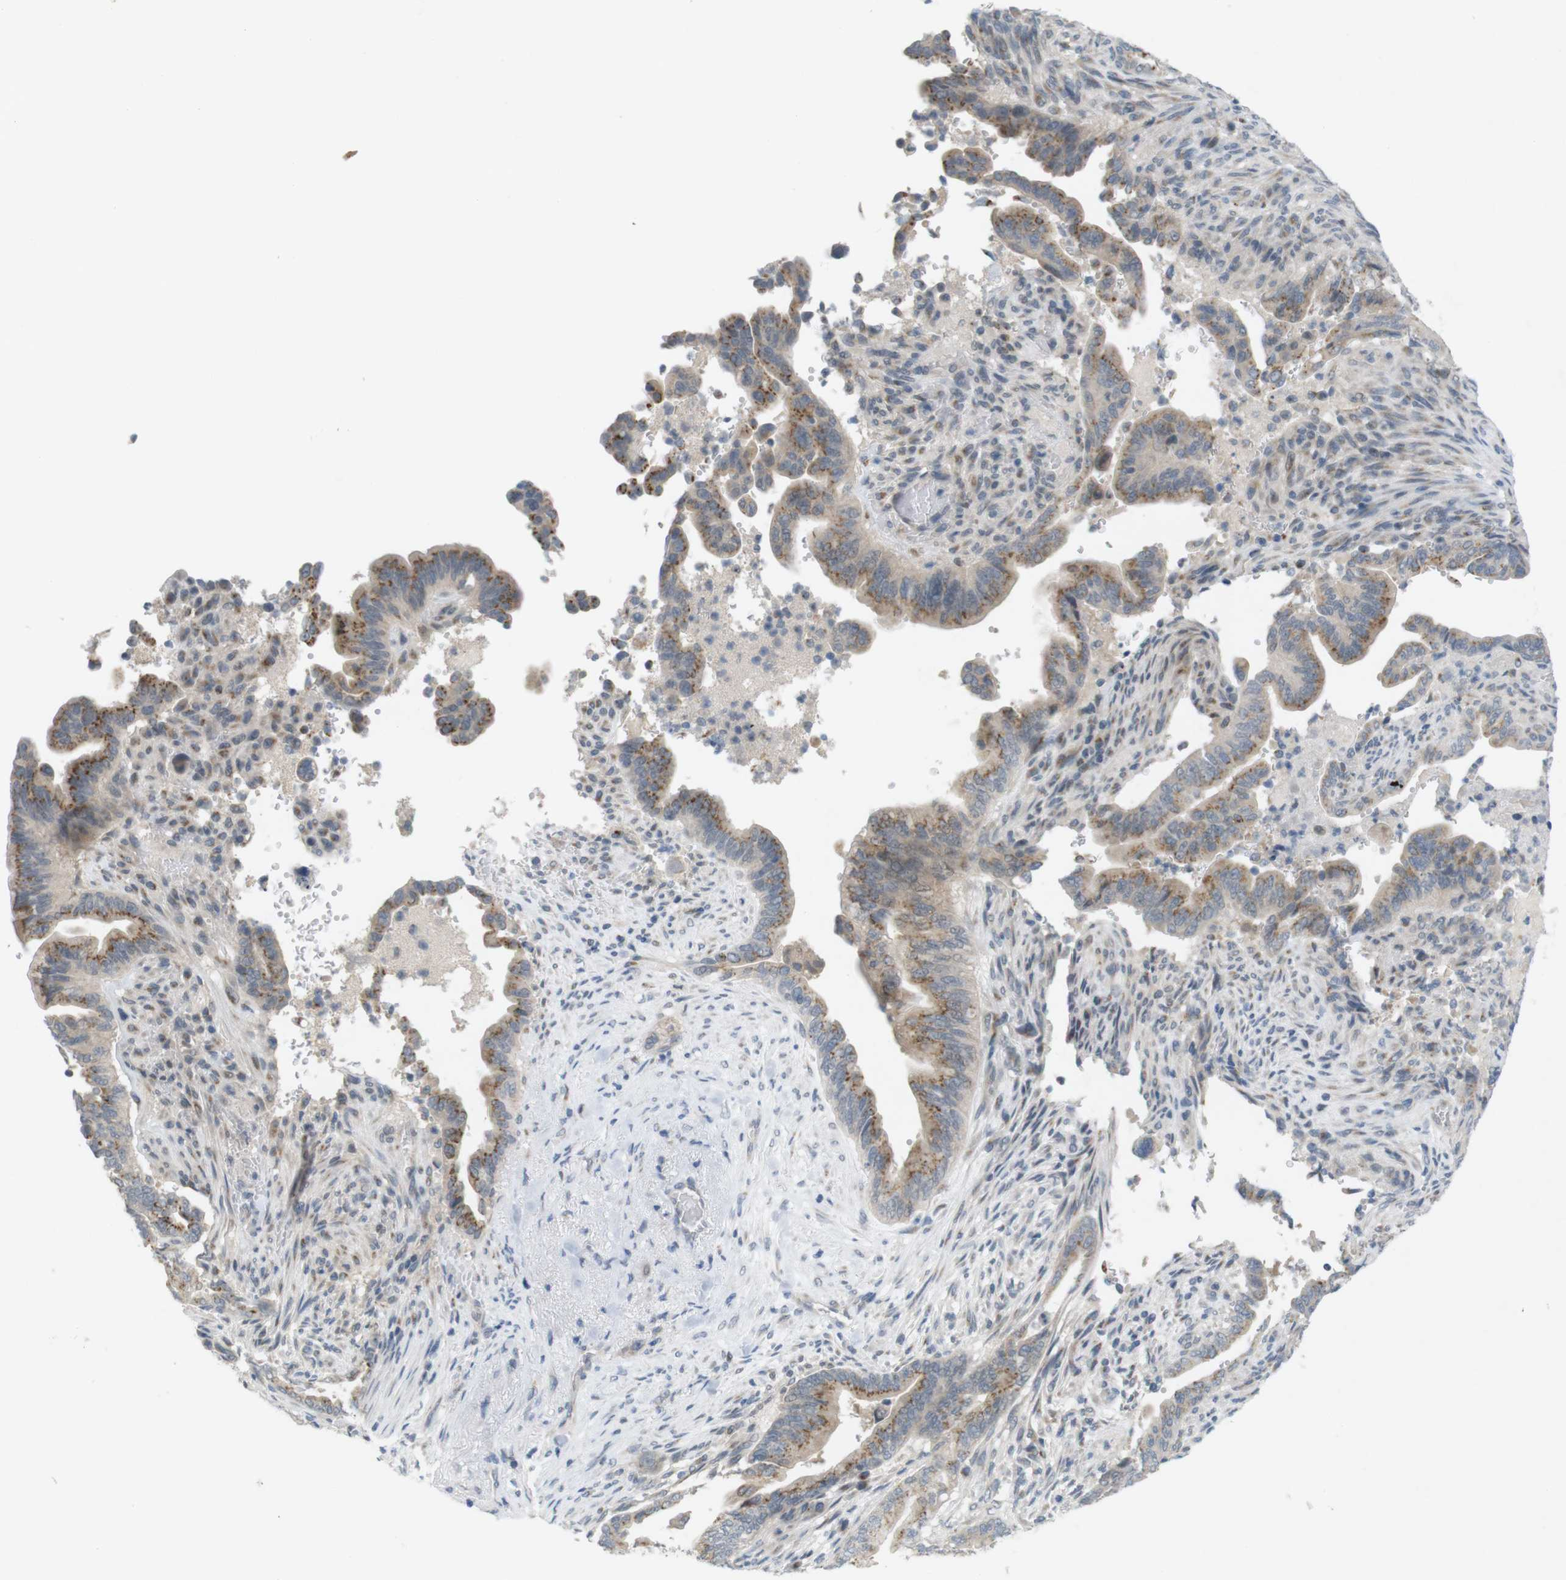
{"staining": {"intensity": "strong", "quantity": ">75%", "location": "cytoplasmic/membranous"}, "tissue": "pancreatic cancer", "cell_type": "Tumor cells", "image_type": "cancer", "snomed": [{"axis": "morphology", "description": "Adenocarcinoma, NOS"}, {"axis": "topography", "description": "Pancreas"}], "caption": "Protein positivity by immunohistochemistry reveals strong cytoplasmic/membranous expression in approximately >75% of tumor cells in adenocarcinoma (pancreatic).", "gene": "YIPF3", "patient": {"sex": "male", "age": 70}}